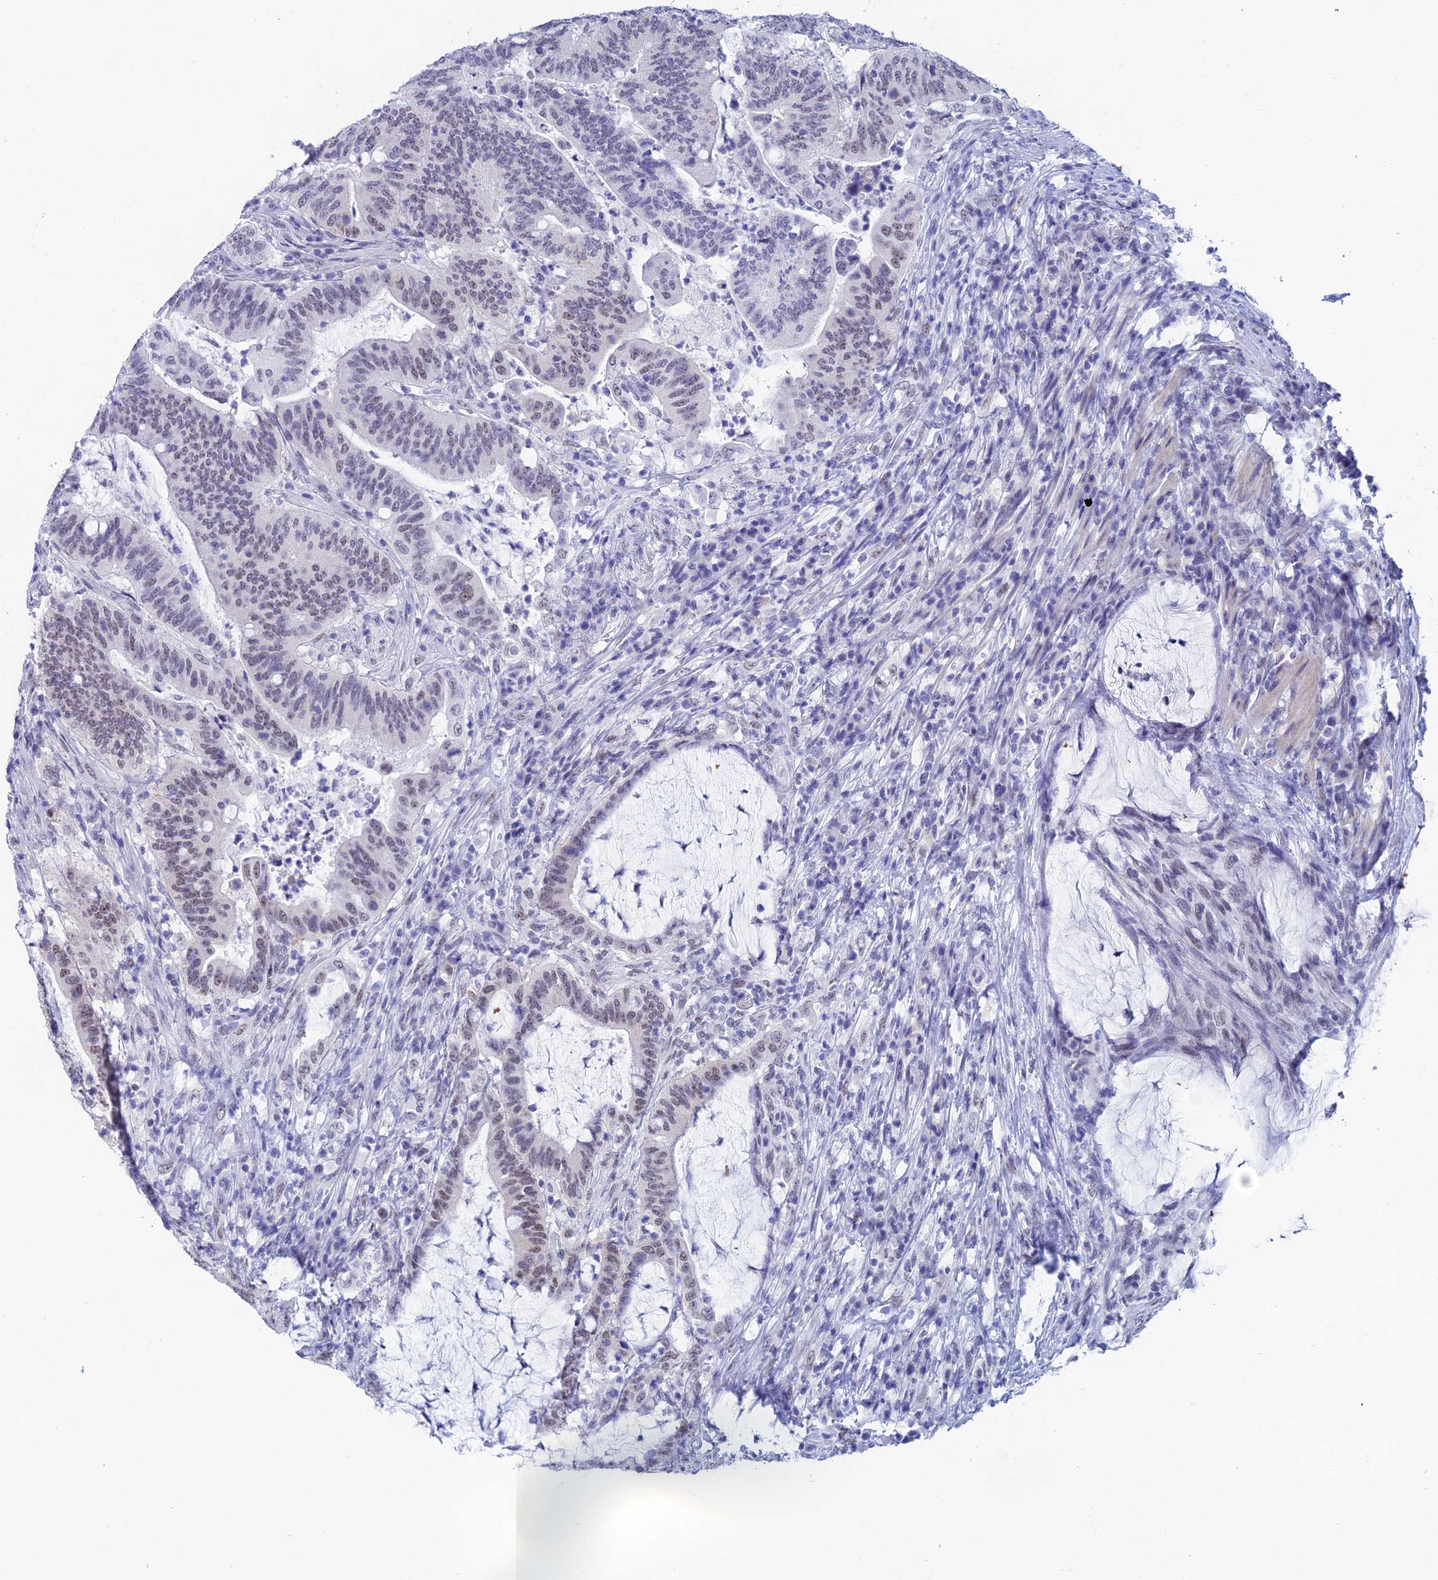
{"staining": {"intensity": "weak", "quantity": "25%-75%", "location": "nuclear"}, "tissue": "colorectal cancer", "cell_type": "Tumor cells", "image_type": "cancer", "snomed": [{"axis": "morphology", "description": "Adenocarcinoma, NOS"}, {"axis": "topography", "description": "Colon"}], "caption": "Colorectal cancer (adenocarcinoma) stained with immunohistochemistry (IHC) displays weak nuclear staining in approximately 25%-75% of tumor cells. (DAB (3,3'-diaminobenzidine) IHC, brown staining for protein, blue staining for nuclei).", "gene": "NABP2", "patient": {"sex": "female", "age": 66}}